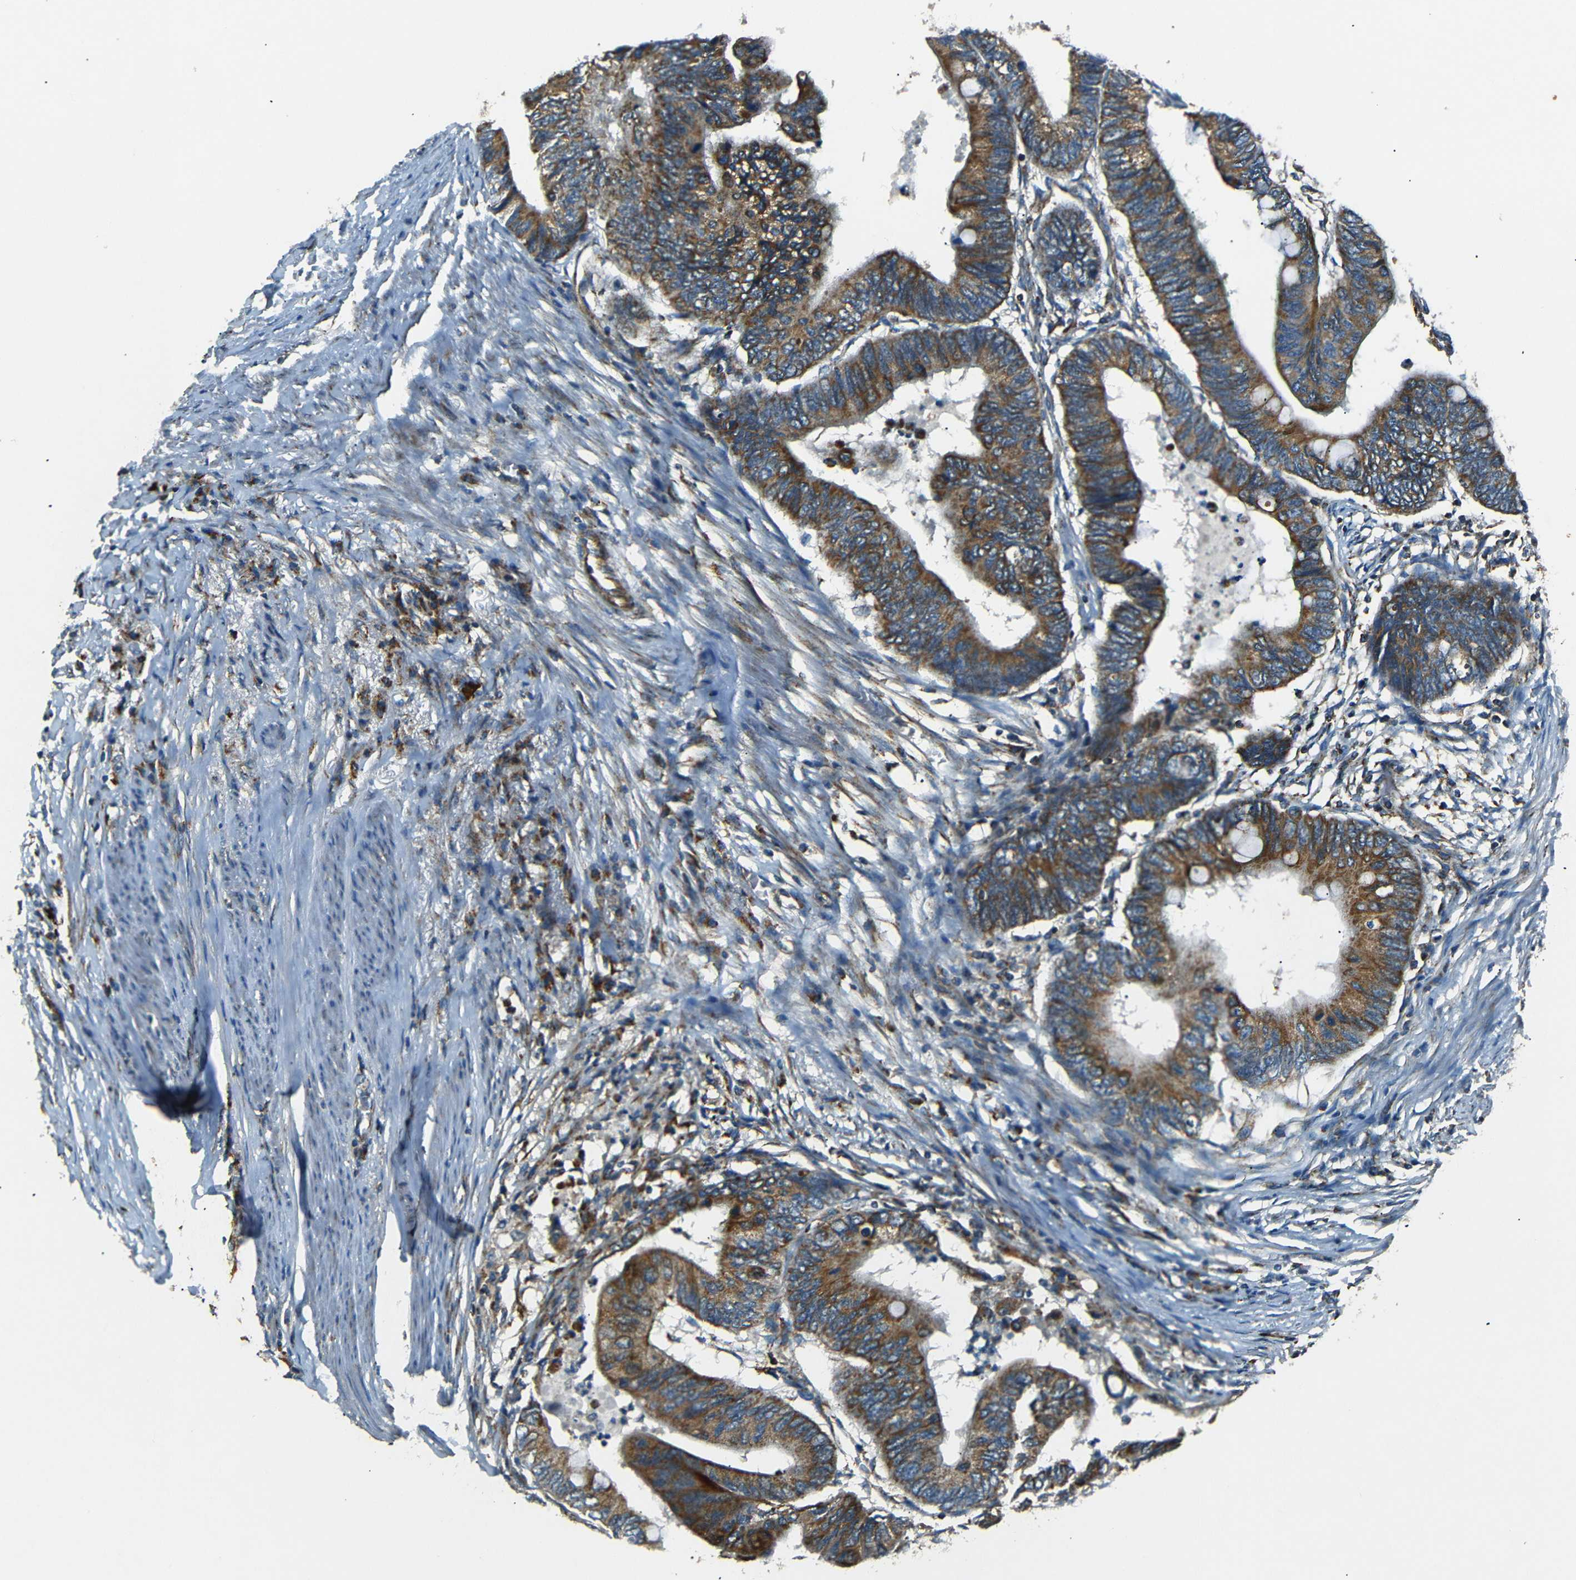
{"staining": {"intensity": "moderate", "quantity": ">75%", "location": "cytoplasmic/membranous"}, "tissue": "colorectal cancer", "cell_type": "Tumor cells", "image_type": "cancer", "snomed": [{"axis": "morphology", "description": "Normal tissue, NOS"}, {"axis": "morphology", "description": "Adenocarcinoma, NOS"}, {"axis": "topography", "description": "Rectum"}, {"axis": "topography", "description": "Peripheral nerve tissue"}], "caption": "This histopathology image displays colorectal cancer stained with immunohistochemistry to label a protein in brown. The cytoplasmic/membranous of tumor cells show moderate positivity for the protein. Nuclei are counter-stained blue.", "gene": "NETO2", "patient": {"sex": "male", "age": 92}}